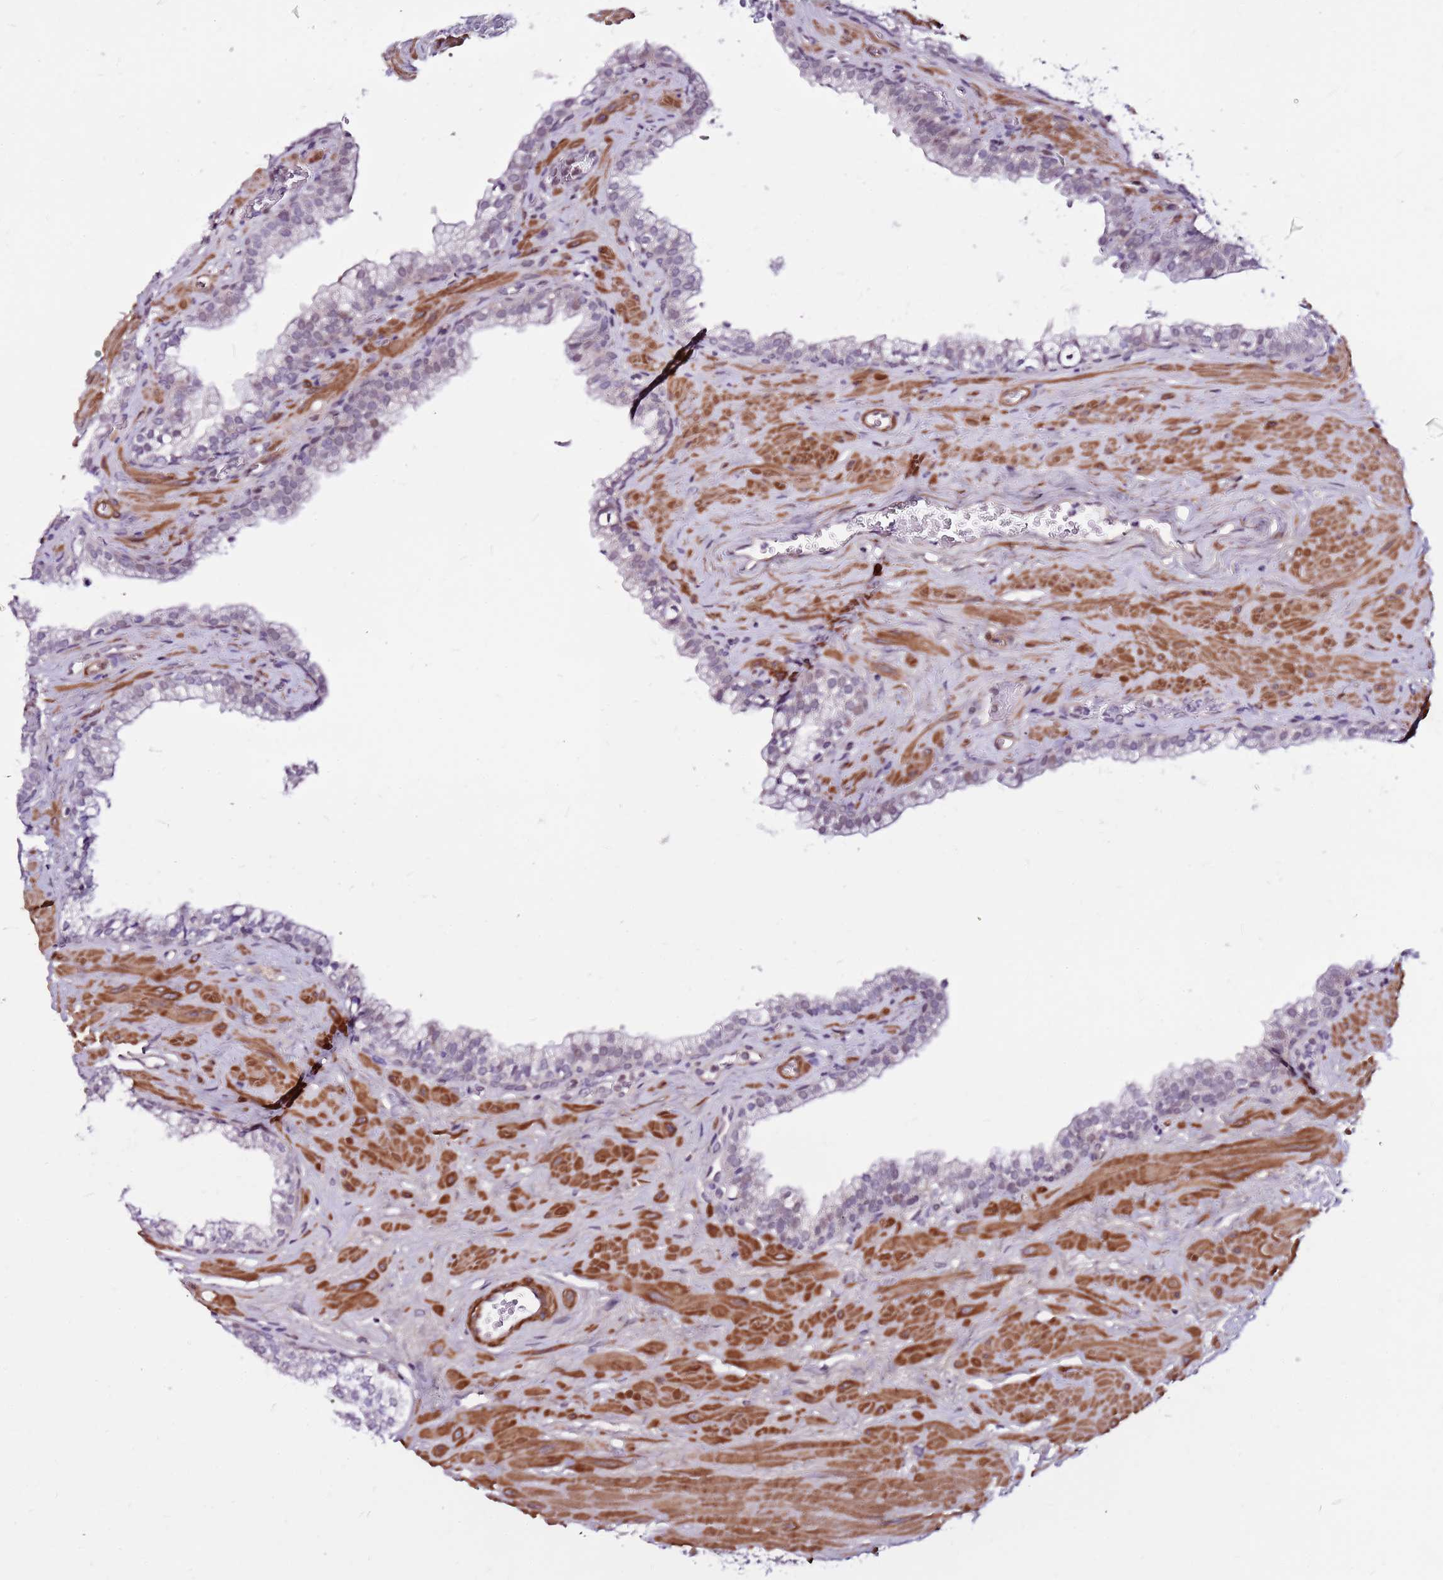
{"staining": {"intensity": "negative", "quantity": "none", "location": "none"}, "tissue": "prostate", "cell_type": "Glandular cells", "image_type": "normal", "snomed": [{"axis": "morphology", "description": "Normal tissue, NOS"}, {"axis": "morphology", "description": "Urothelial carcinoma, Low grade"}, {"axis": "topography", "description": "Urinary bladder"}, {"axis": "topography", "description": "Prostate"}], "caption": "Glandular cells are negative for brown protein staining in unremarkable prostate. (DAB immunohistochemistry, high magnification).", "gene": "POLE3", "patient": {"sex": "male", "age": 60}}